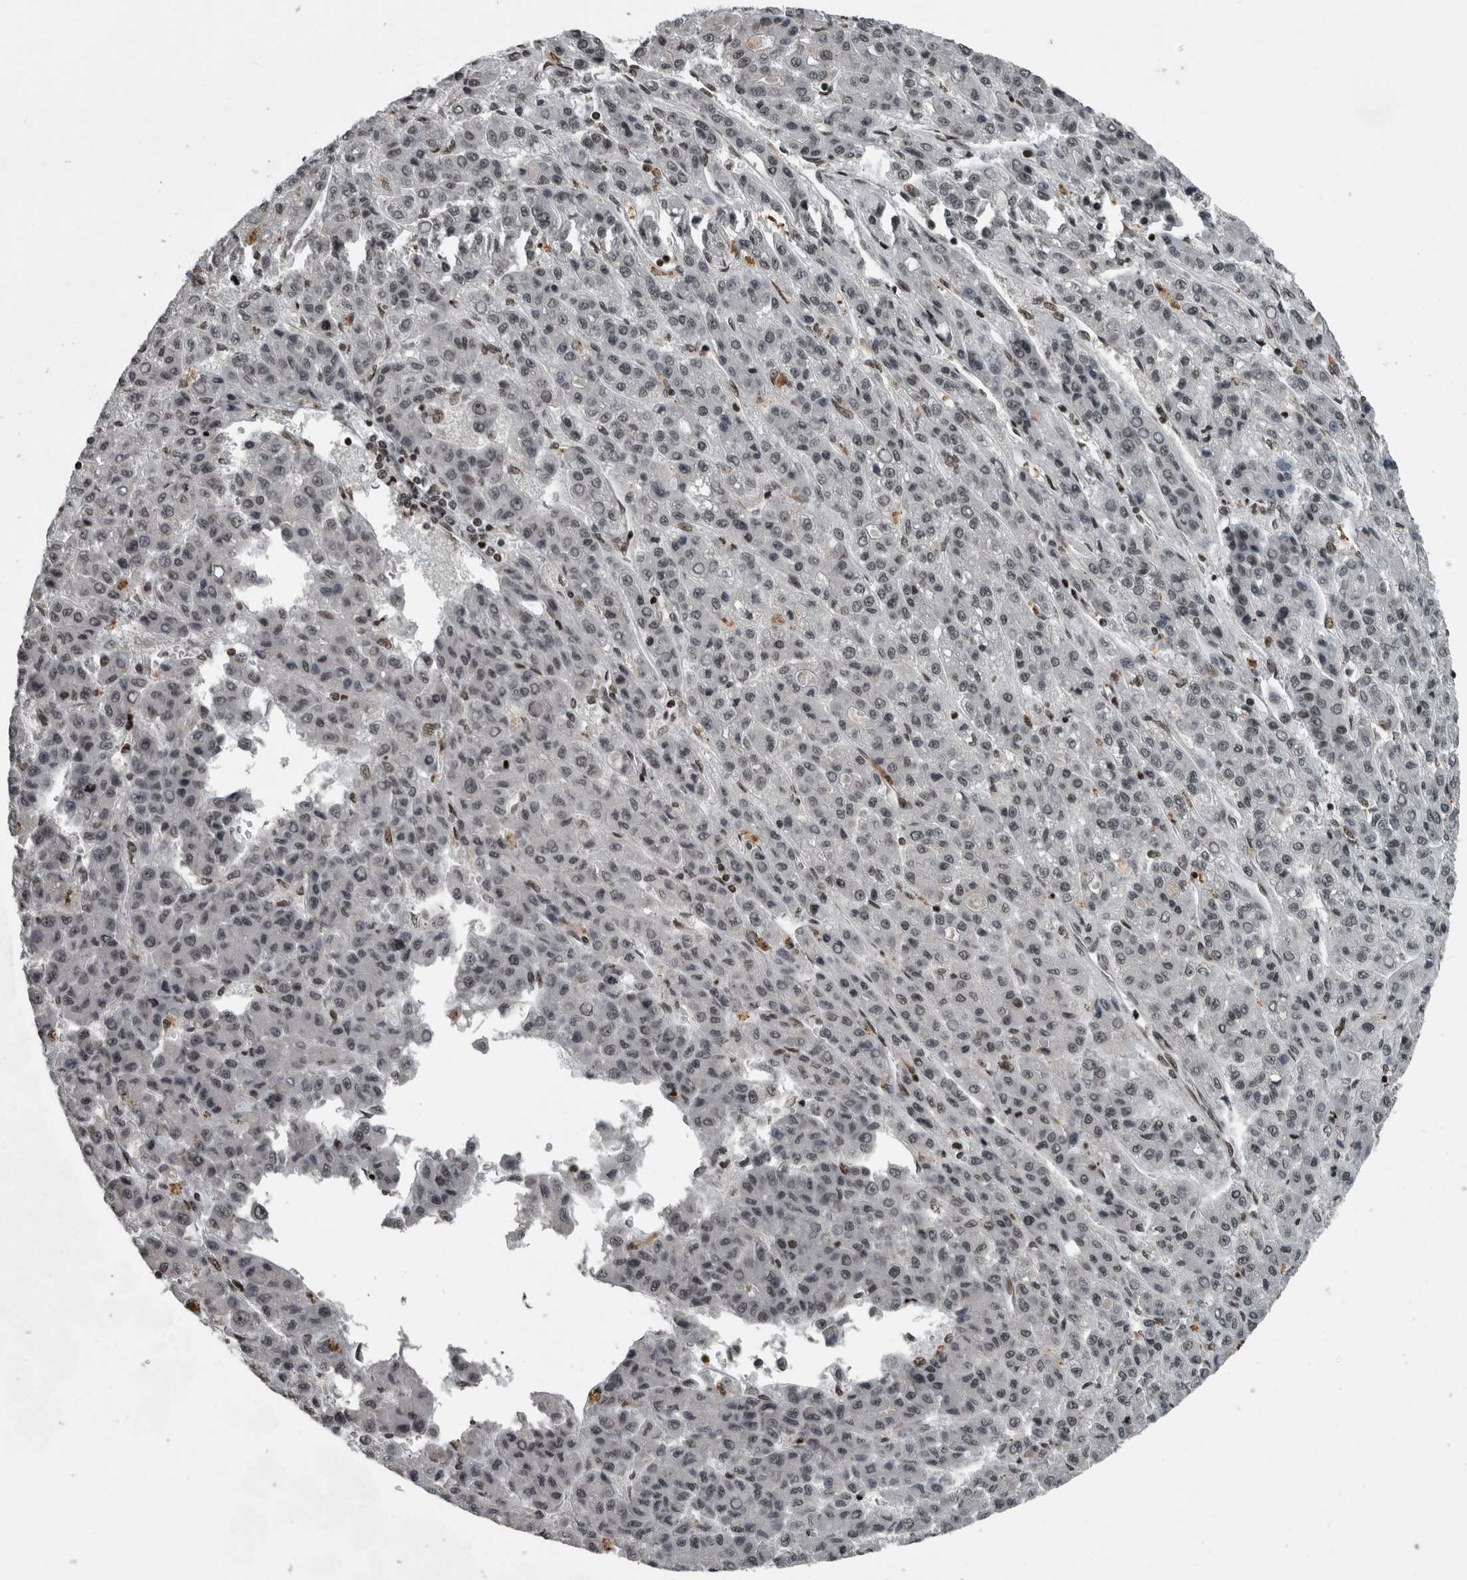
{"staining": {"intensity": "weak", "quantity": ">75%", "location": "nuclear"}, "tissue": "liver cancer", "cell_type": "Tumor cells", "image_type": "cancer", "snomed": [{"axis": "morphology", "description": "Carcinoma, Hepatocellular, NOS"}, {"axis": "topography", "description": "Liver"}], "caption": "Human hepatocellular carcinoma (liver) stained with a brown dye shows weak nuclear positive expression in about >75% of tumor cells.", "gene": "UNC50", "patient": {"sex": "male", "age": 70}}